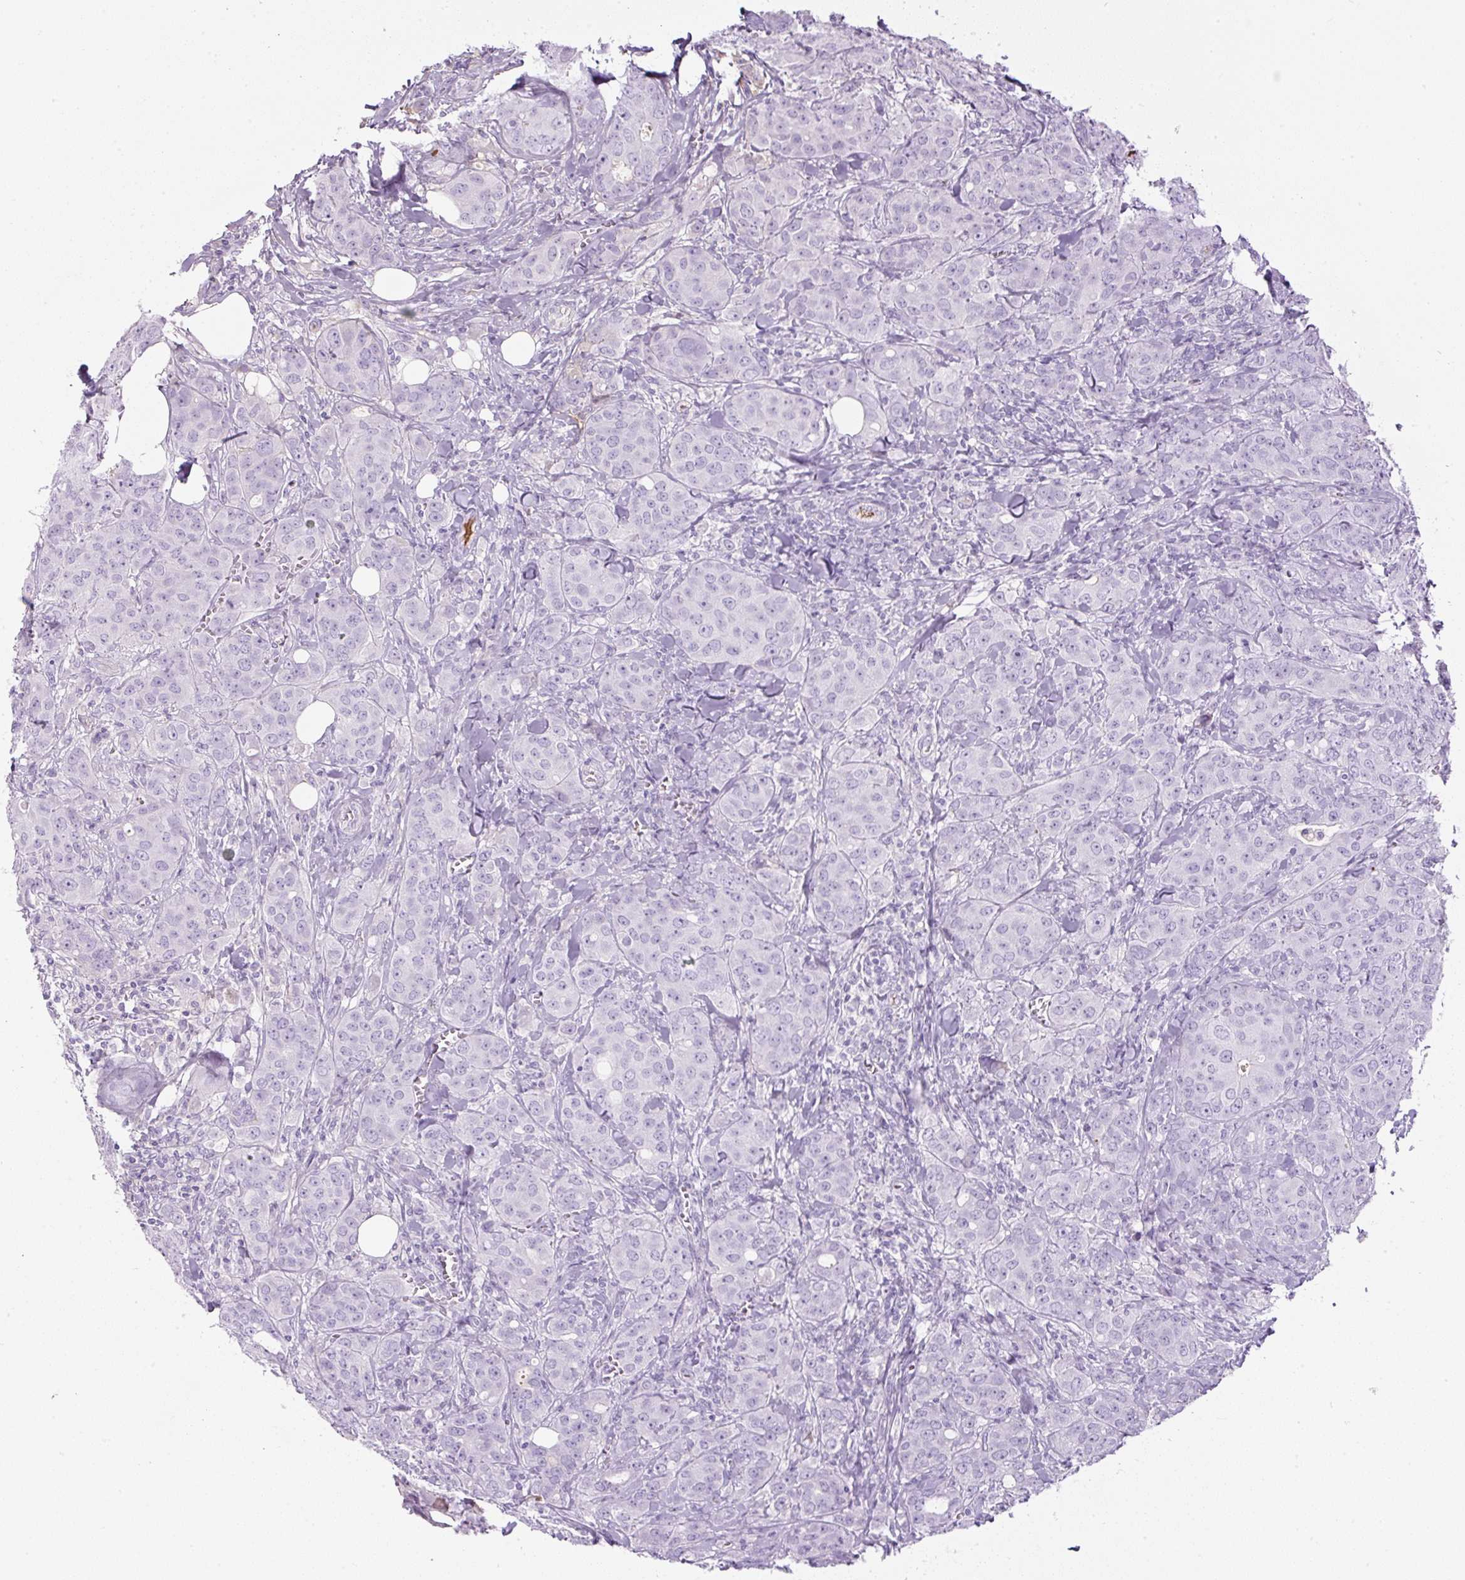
{"staining": {"intensity": "negative", "quantity": "none", "location": "none"}, "tissue": "breast cancer", "cell_type": "Tumor cells", "image_type": "cancer", "snomed": [{"axis": "morphology", "description": "Duct carcinoma"}, {"axis": "topography", "description": "Breast"}], "caption": "Breast cancer (invasive ductal carcinoma) stained for a protein using immunohistochemistry exhibits no positivity tumor cells.", "gene": "APOA1", "patient": {"sex": "female", "age": 43}}